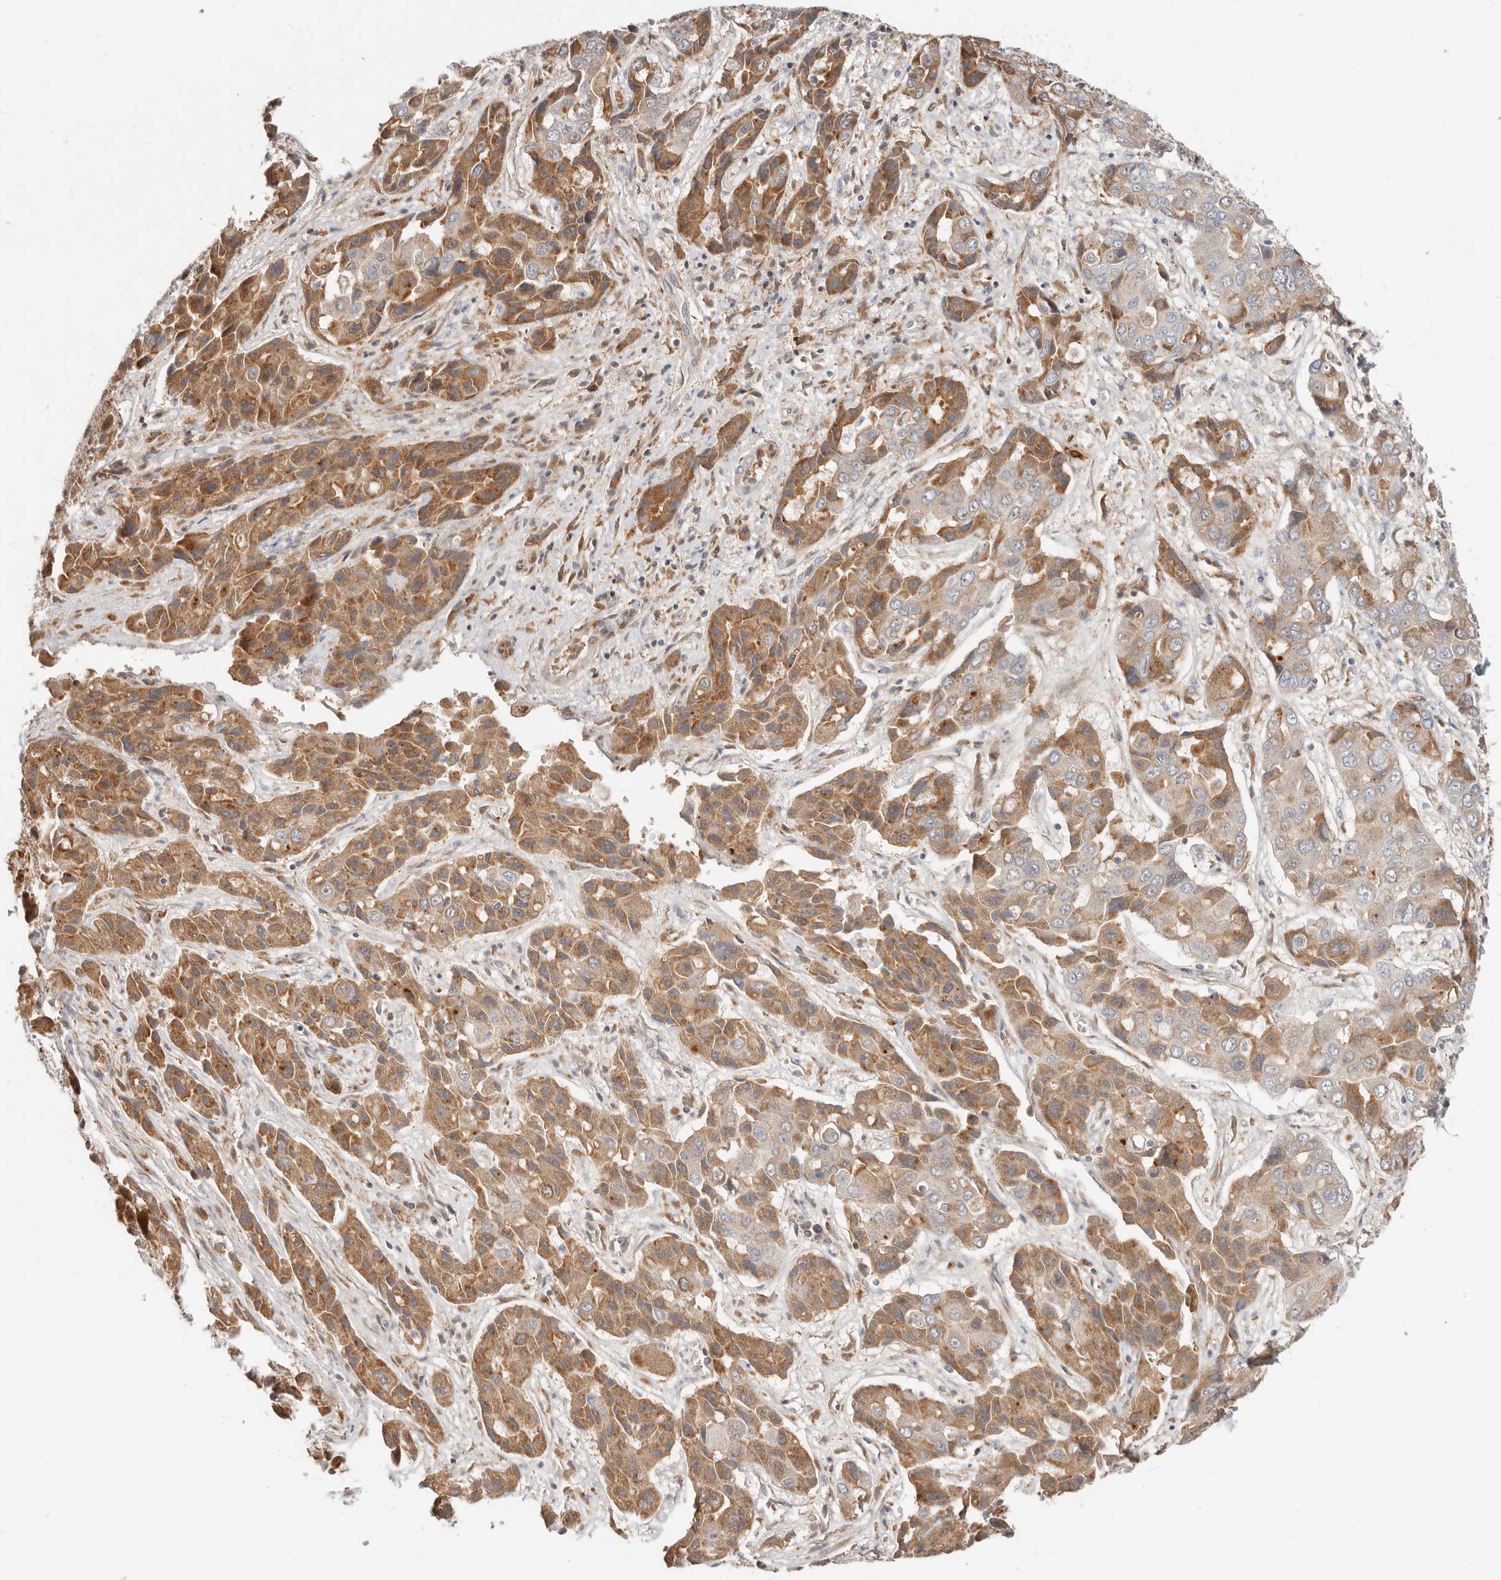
{"staining": {"intensity": "moderate", "quantity": ">75%", "location": "cytoplasmic/membranous"}, "tissue": "liver cancer", "cell_type": "Tumor cells", "image_type": "cancer", "snomed": [{"axis": "morphology", "description": "Cholangiocarcinoma"}, {"axis": "topography", "description": "Liver"}], "caption": "Tumor cells show moderate cytoplasmic/membranous positivity in about >75% of cells in liver cancer.", "gene": "MTFR2", "patient": {"sex": "male", "age": 67}}